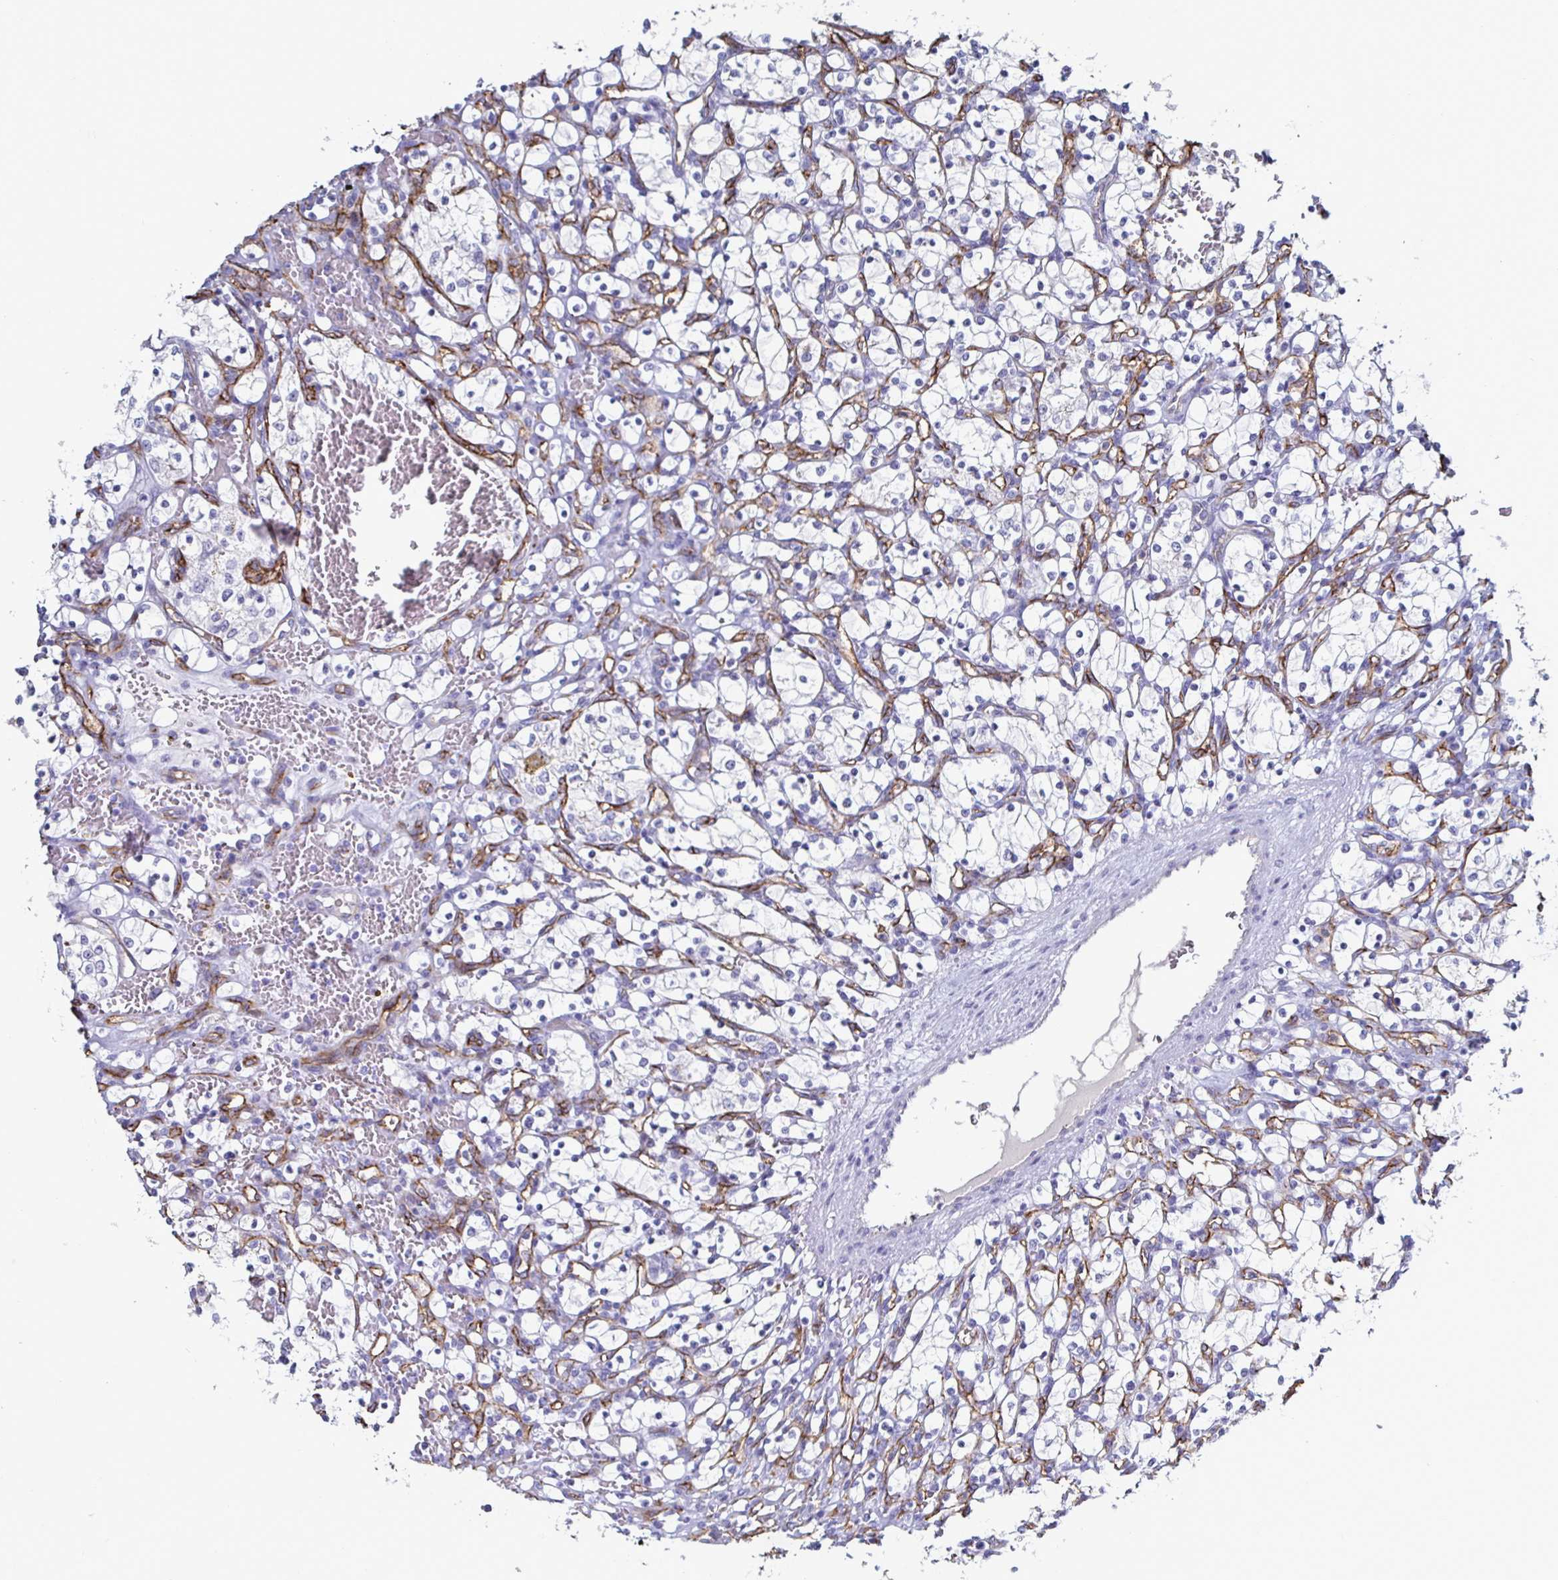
{"staining": {"intensity": "negative", "quantity": "none", "location": "none"}, "tissue": "renal cancer", "cell_type": "Tumor cells", "image_type": "cancer", "snomed": [{"axis": "morphology", "description": "Adenocarcinoma, NOS"}, {"axis": "topography", "description": "Kidney"}], "caption": "IHC histopathology image of neoplastic tissue: renal cancer stained with DAB (3,3'-diaminobenzidine) shows no significant protein expression in tumor cells.", "gene": "ACSBG2", "patient": {"sex": "female", "age": 69}}